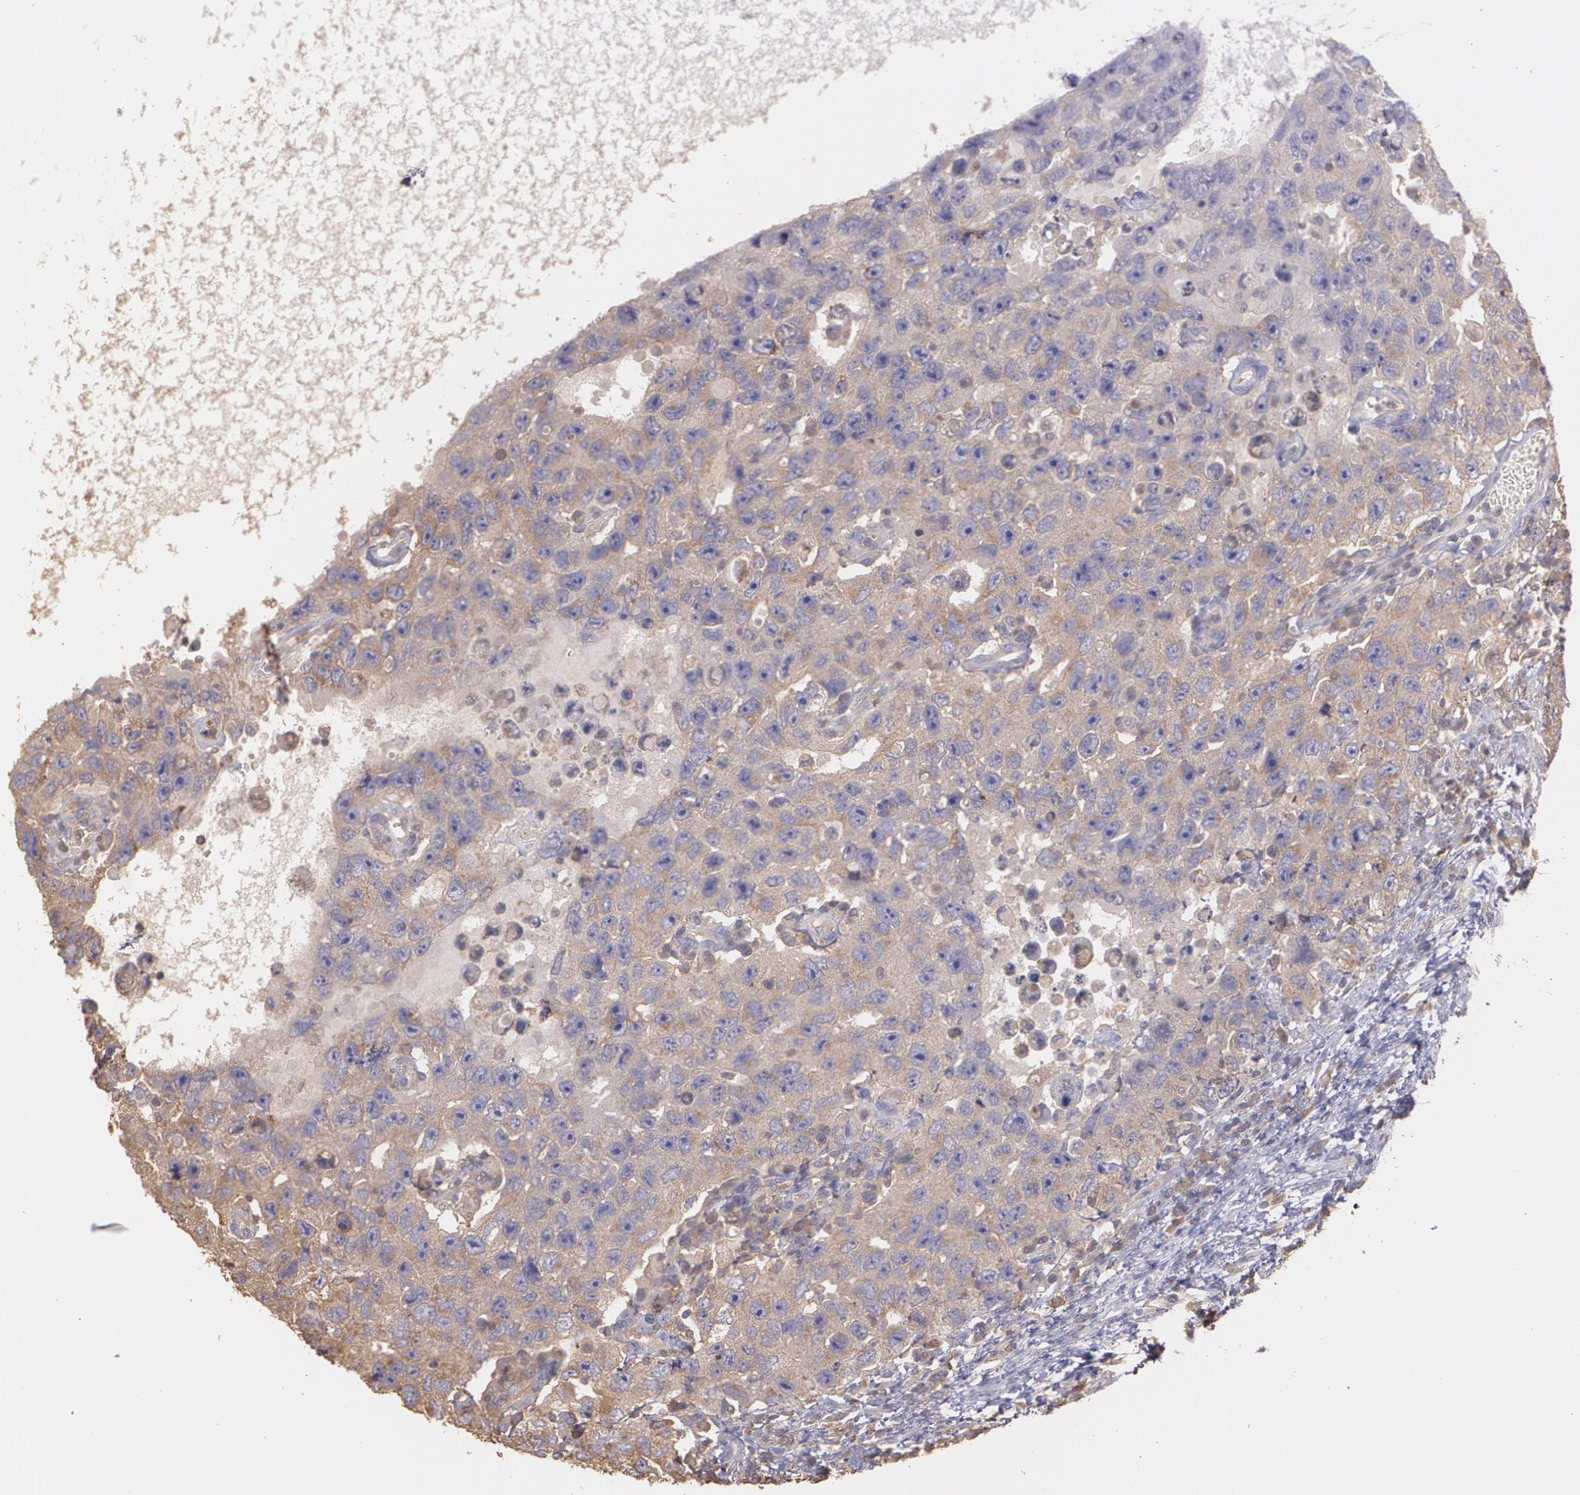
{"staining": {"intensity": "moderate", "quantity": ">75%", "location": "cytoplasmic/membranous"}, "tissue": "testis cancer", "cell_type": "Tumor cells", "image_type": "cancer", "snomed": [{"axis": "morphology", "description": "Carcinoma, Embryonal, NOS"}, {"axis": "topography", "description": "Testis"}], "caption": "There is medium levels of moderate cytoplasmic/membranous staining in tumor cells of testis cancer (embryonal carcinoma), as demonstrated by immunohistochemical staining (brown color).", "gene": "ECE1", "patient": {"sex": "male", "age": 26}}